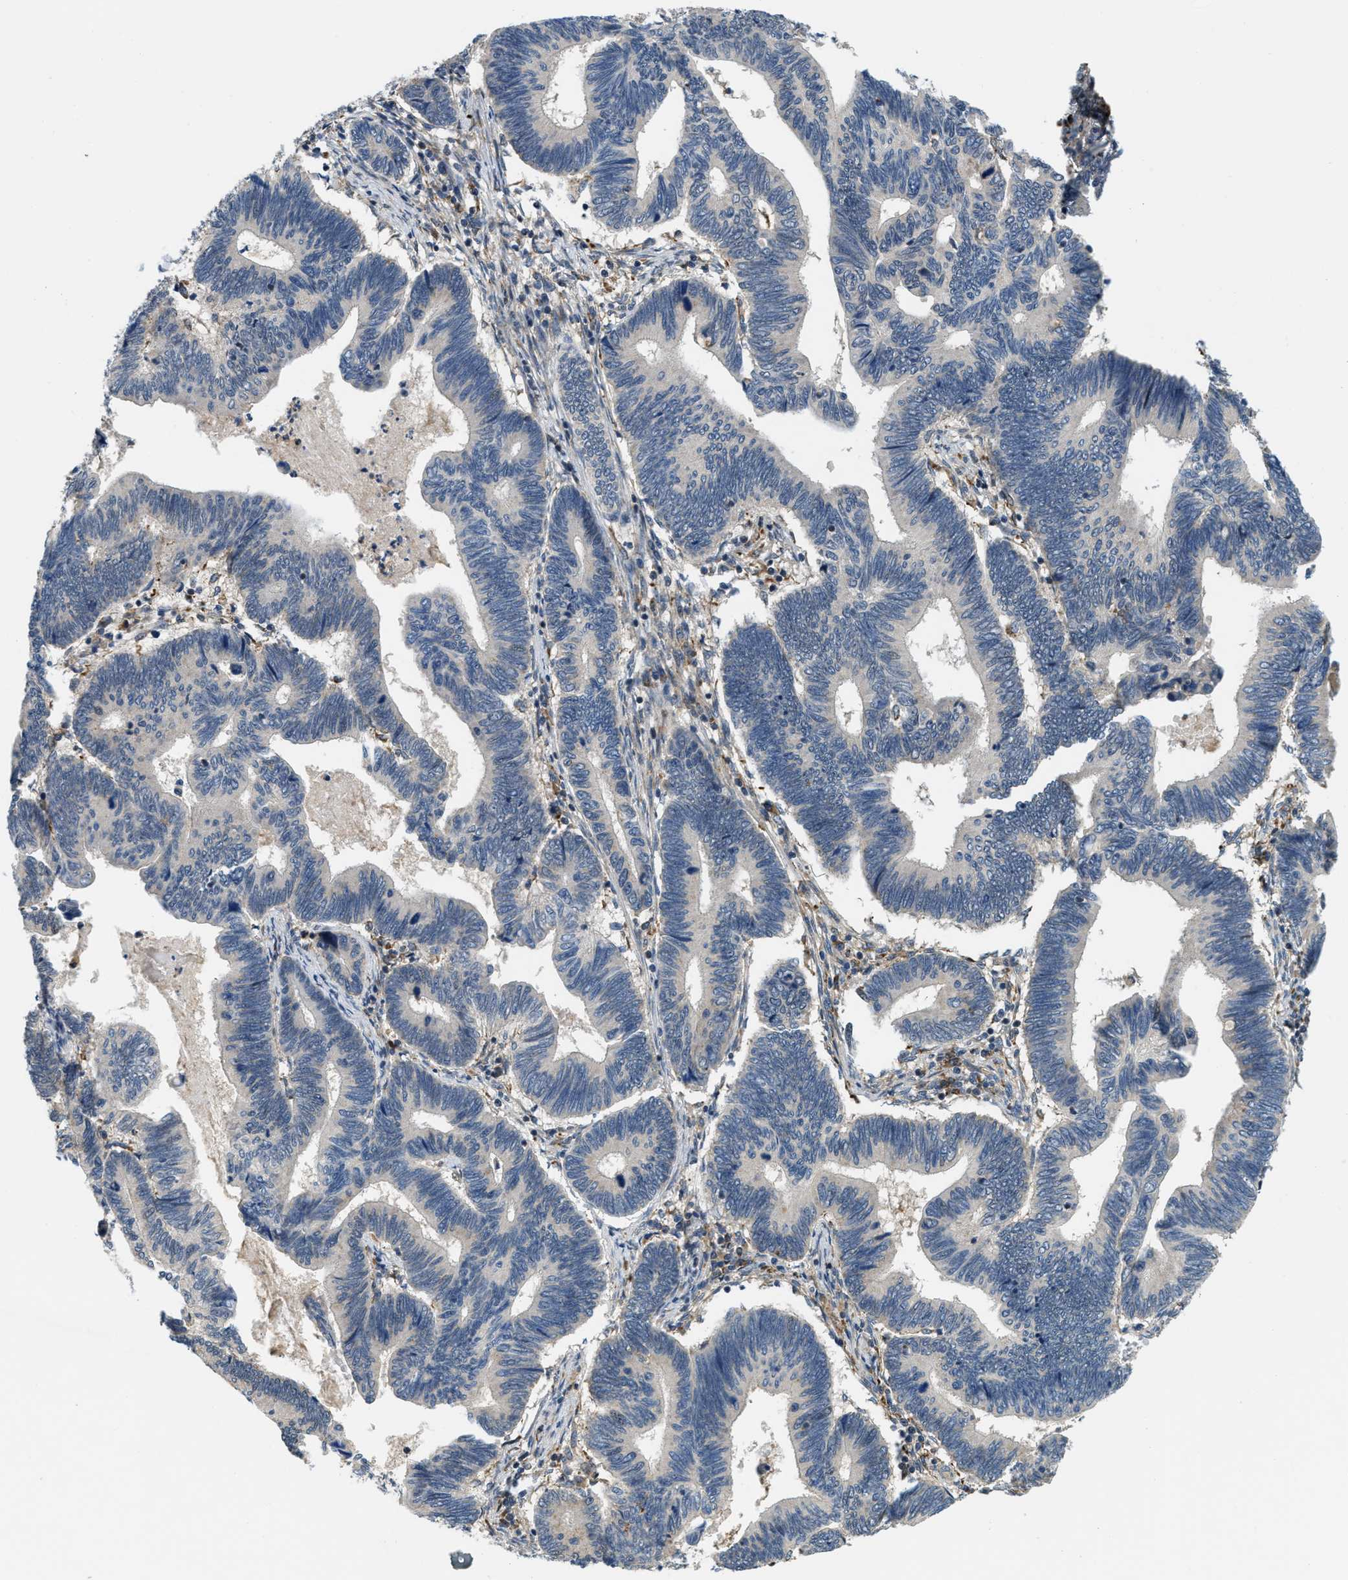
{"staining": {"intensity": "negative", "quantity": "none", "location": "none"}, "tissue": "pancreatic cancer", "cell_type": "Tumor cells", "image_type": "cancer", "snomed": [{"axis": "morphology", "description": "Adenocarcinoma, NOS"}, {"axis": "topography", "description": "Pancreas"}], "caption": "Image shows no significant protein staining in tumor cells of pancreatic adenocarcinoma.", "gene": "STARD3NL", "patient": {"sex": "female", "age": 70}}